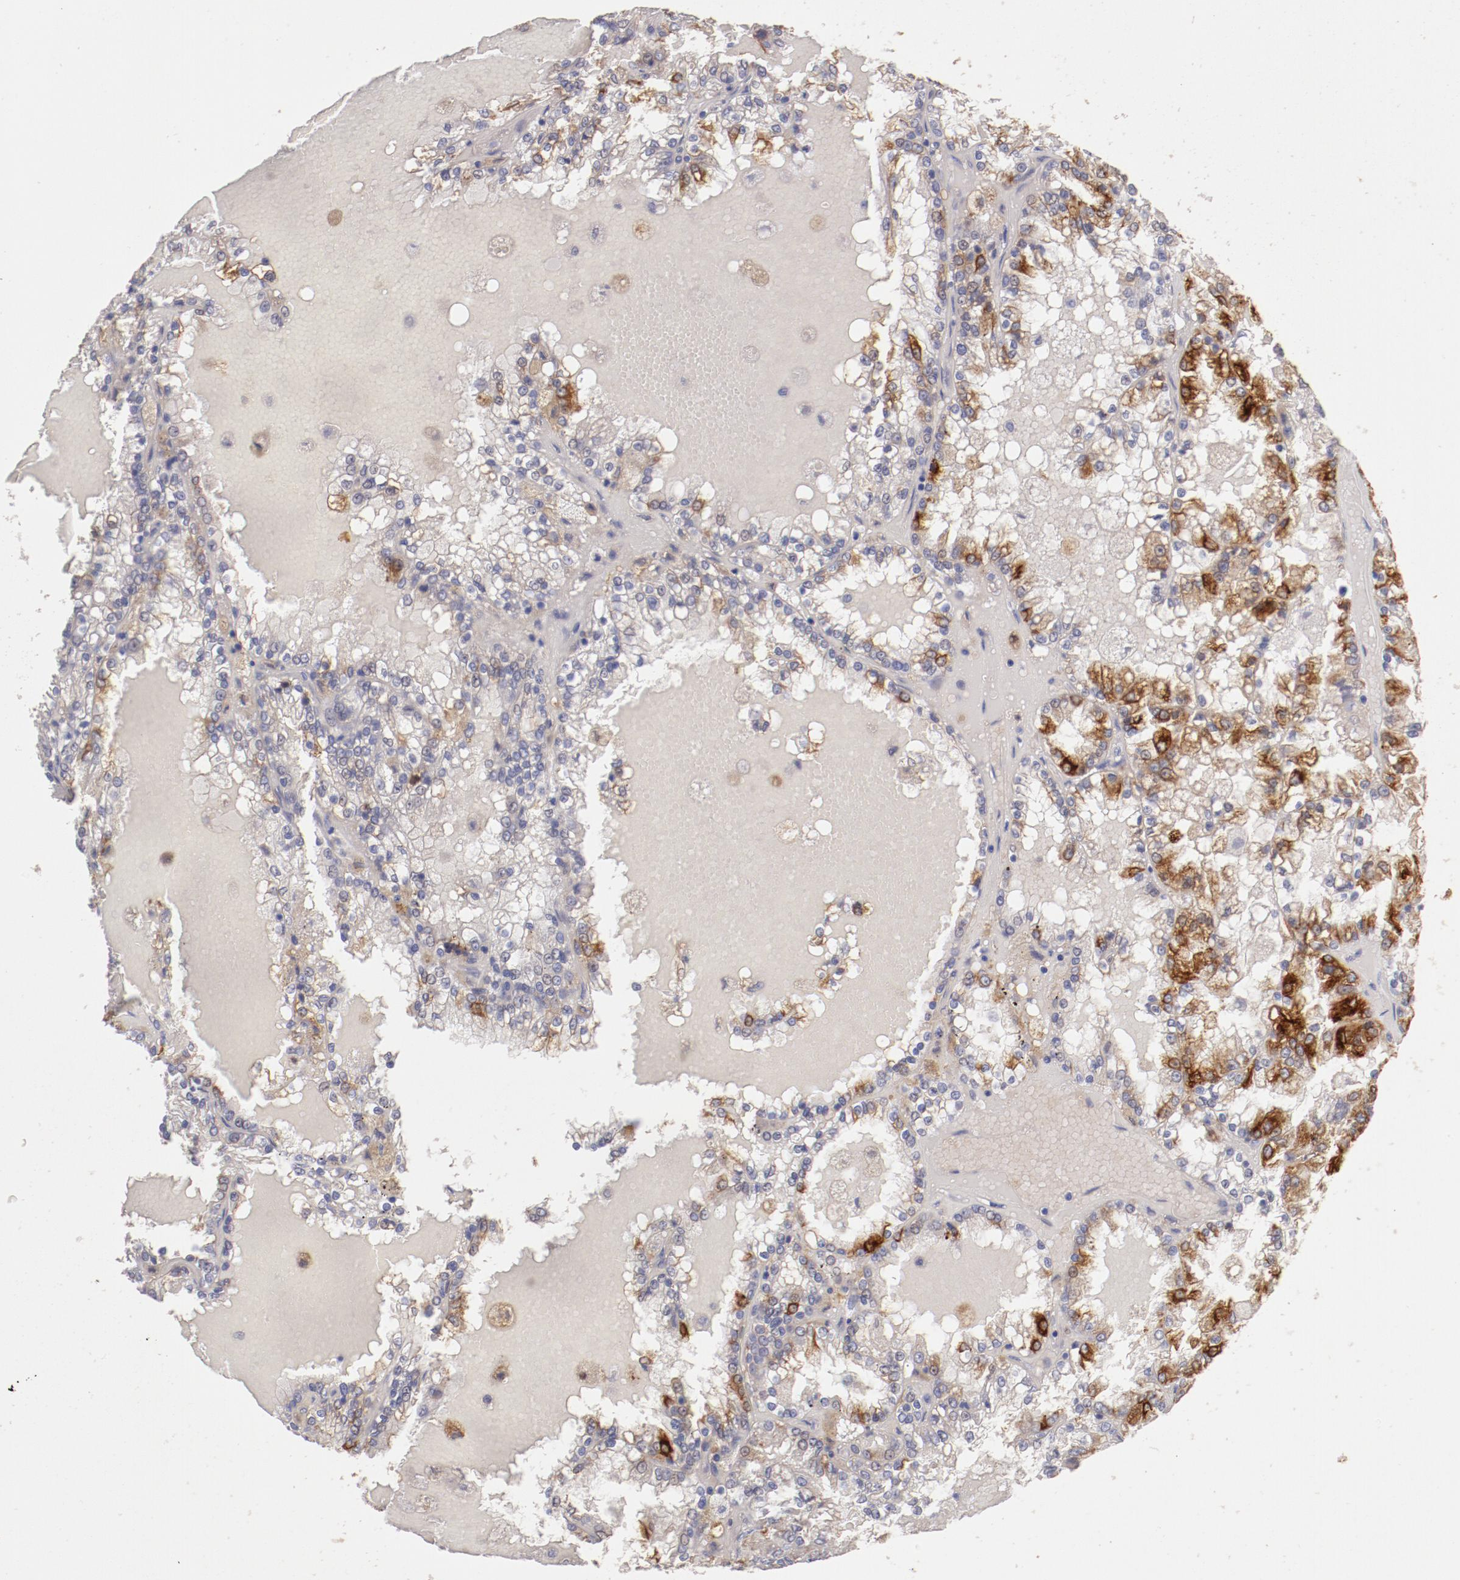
{"staining": {"intensity": "moderate", "quantity": "25%-75%", "location": "cytoplasmic/membranous"}, "tissue": "renal cancer", "cell_type": "Tumor cells", "image_type": "cancer", "snomed": [{"axis": "morphology", "description": "Adenocarcinoma, NOS"}, {"axis": "topography", "description": "Kidney"}], "caption": "Immunohistochemistry (IHC) (DAB (3,3'-diaminobenzidine)) staining of human adenocarcinoma (renal) shows moderate cytoplasmic/membranous protein positivity in approximately 25%-75% of tumor cells.", "gene": "ENTPD5", "patient": {"sex": "female", "age": 56}}